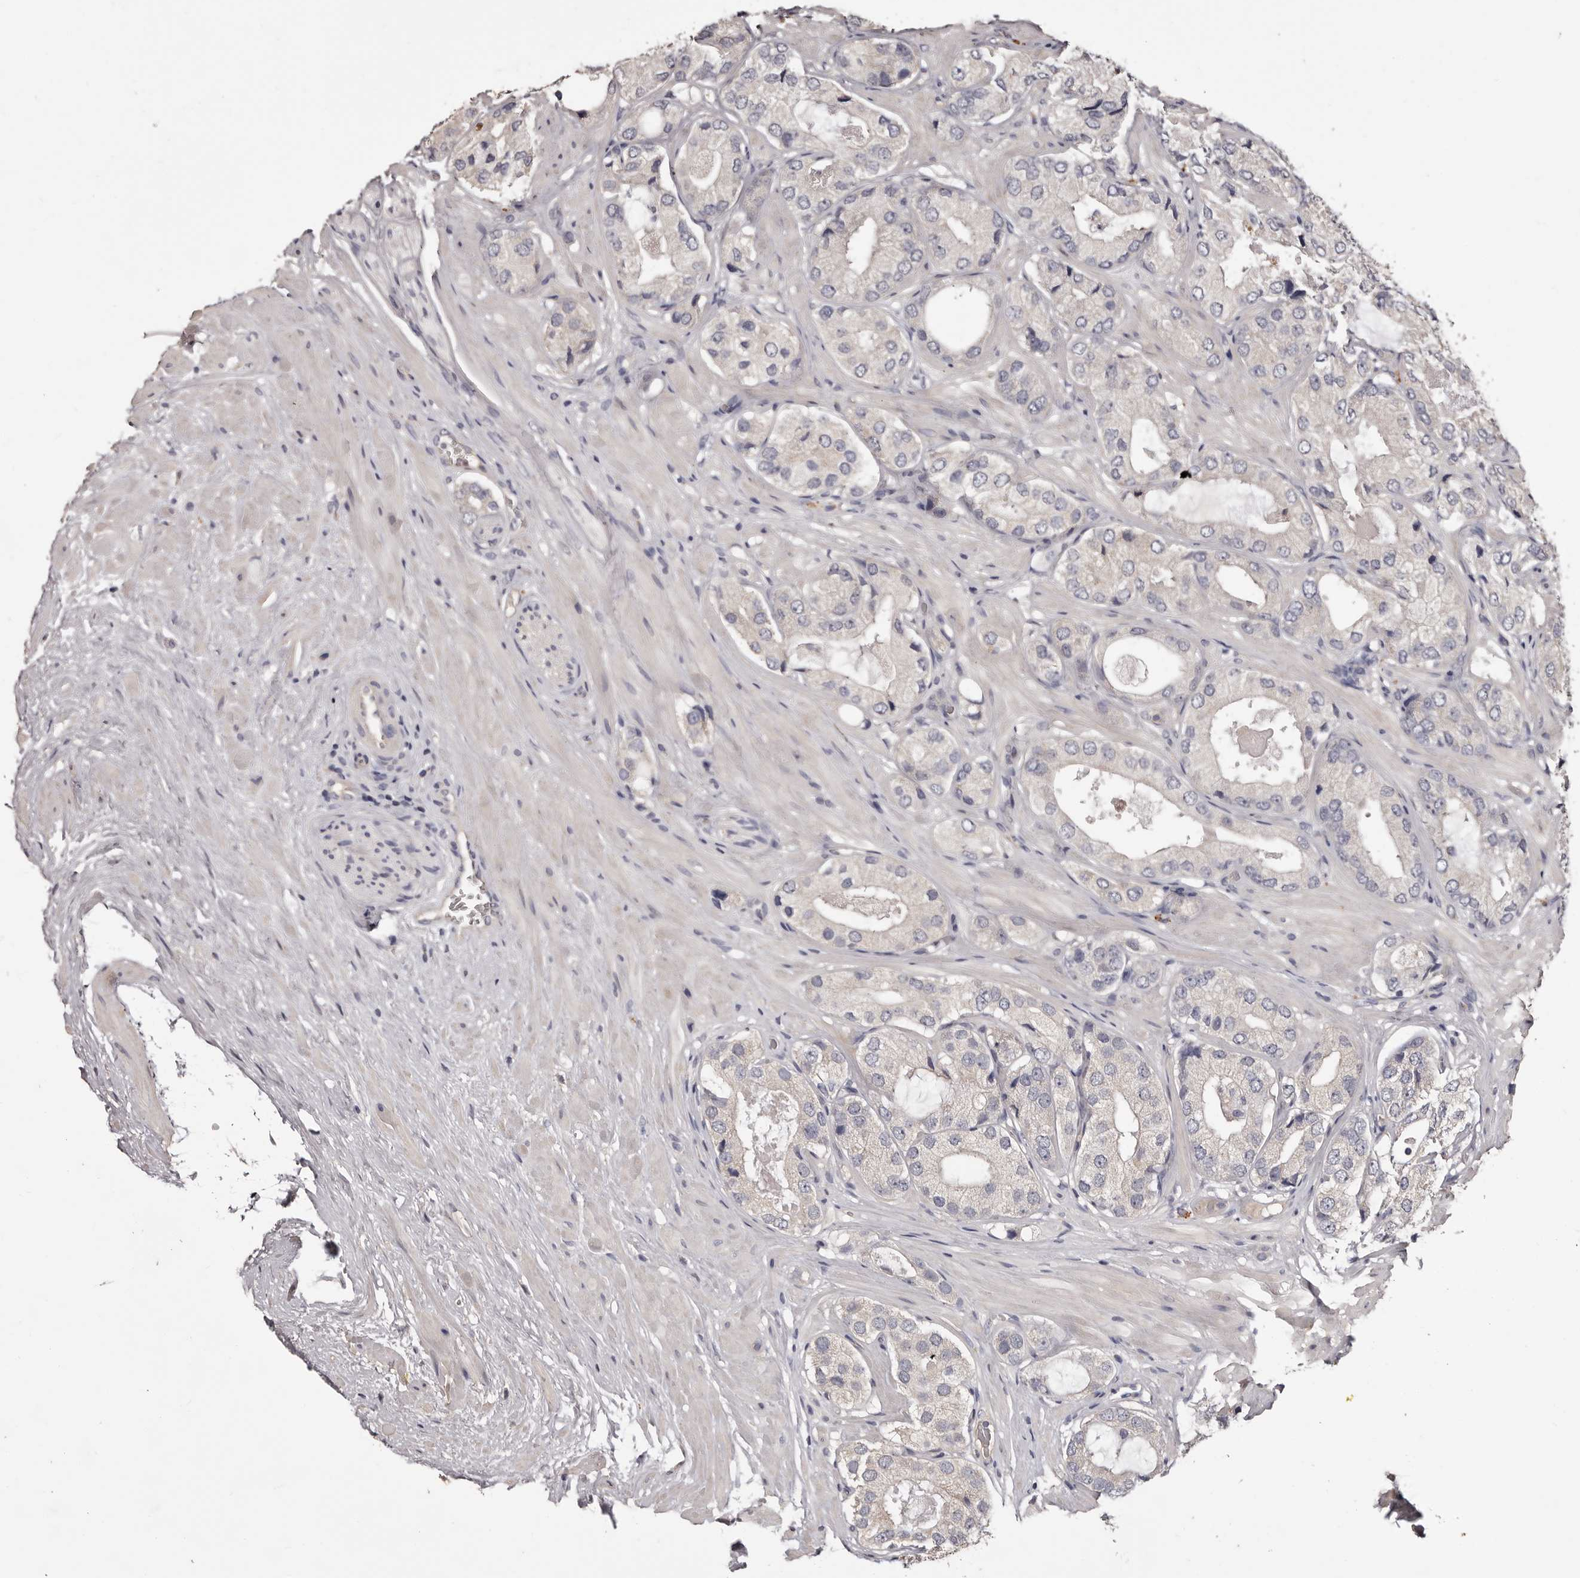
{"staining": {"intensity": "negative", "quantity": "none", "location": "none"}, "tissue": "prostate cancer", "cell_type": "Tumor cells", "image_type": "cancer", "snomed": [{"axis": "morphology", "description": "Adenocarcinoma, High grade"}, {"axis": "topography", "description": "Prostate"}], "caption": "The immunohistochemistry photomicrograph has no significant positivity in tumor cells of adenocarcinoma (high-grade) (prostate) tissue. (Immunohistochemistry, brightfield microscopy, high magnification).", "gene": "ETNK1", "patient": {"sex": "male", "age": 59}}